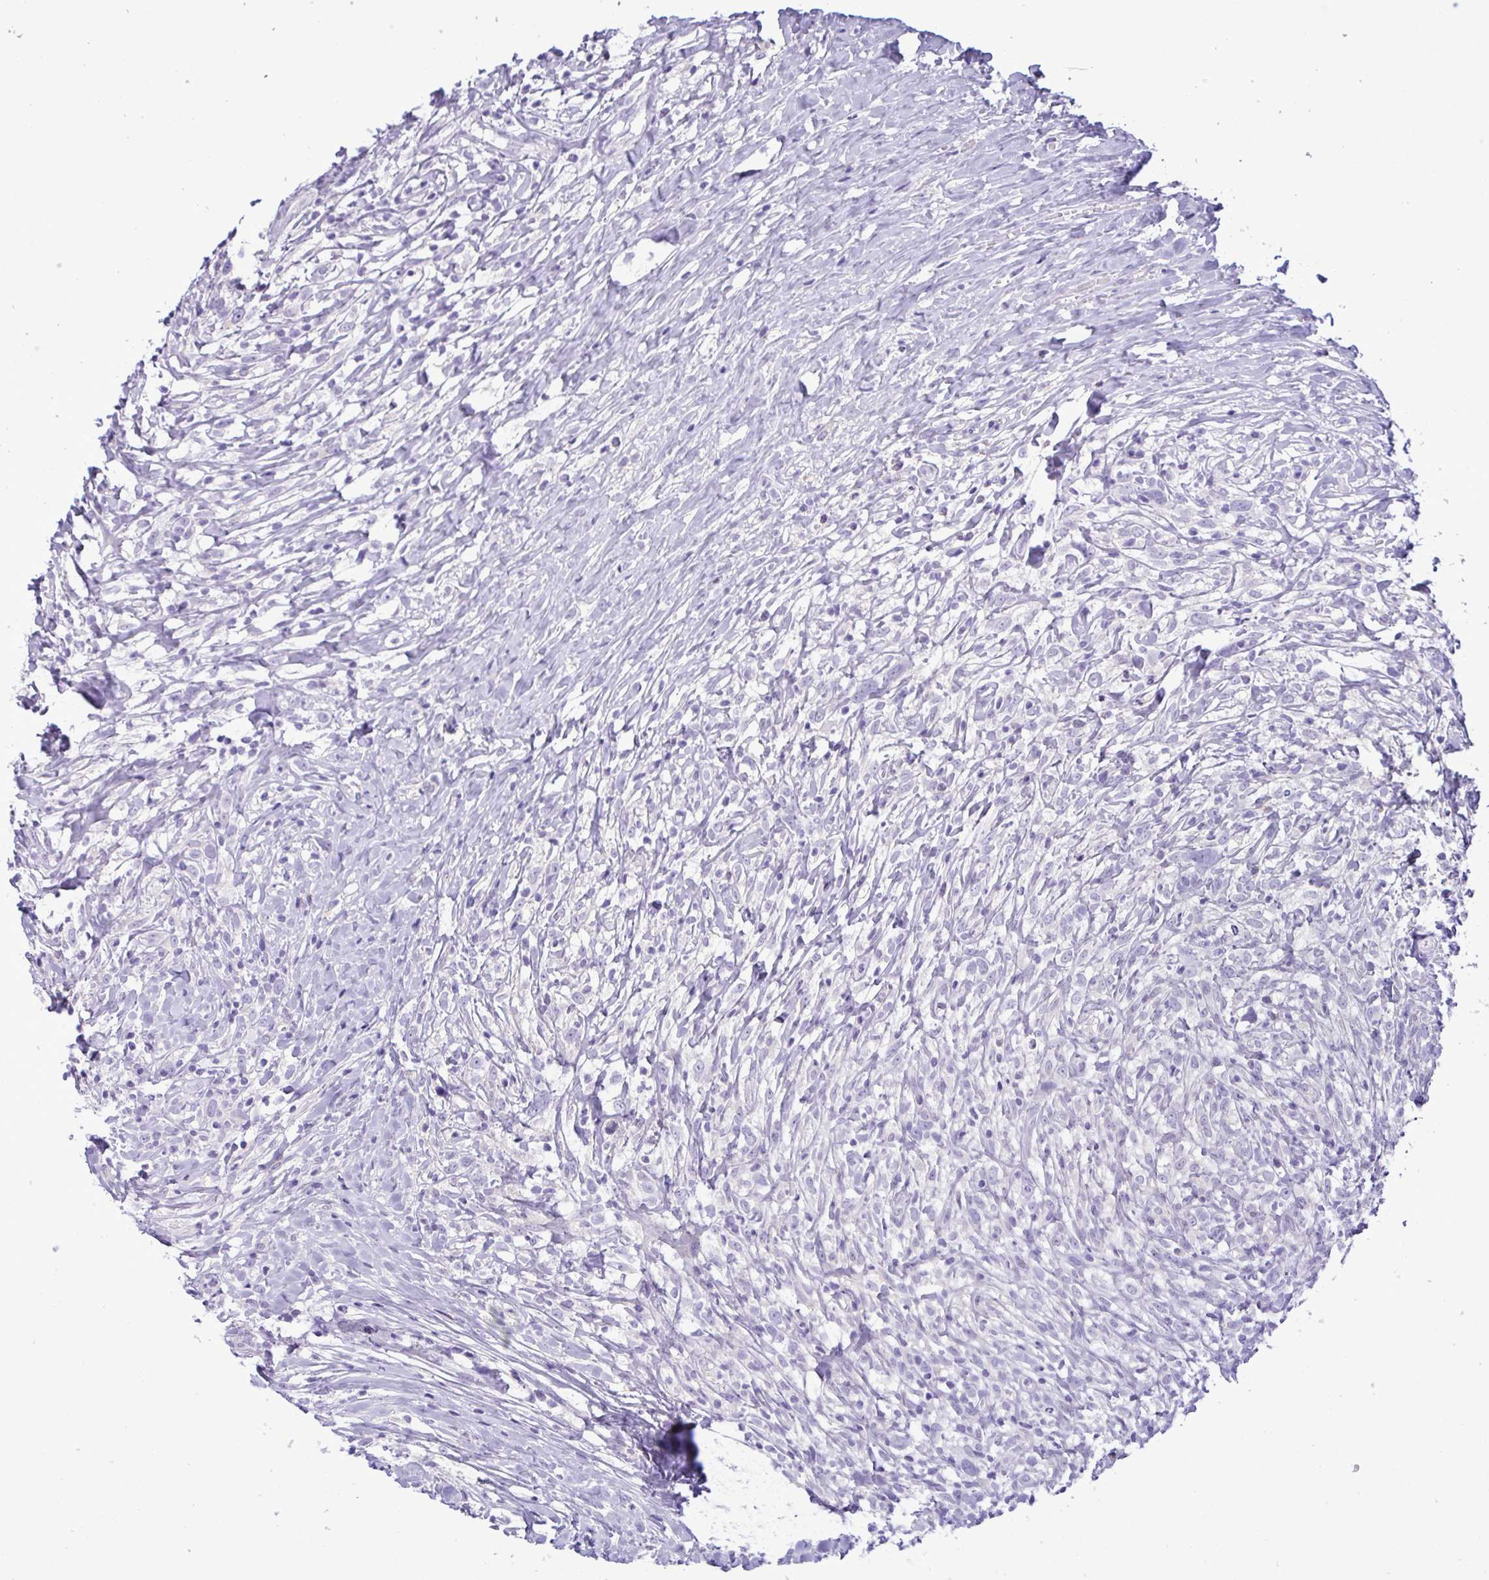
{"staining": {"intensity": "negative", "quantity": "none", "location": "none"}, "tissue": "lymphoma", "cell_type": "Tumor cells", "image_type": "cancer", "snomed": [{"axis": "morphology", "description": "Hodgkin's disease, NOS"}, {"axis": "topography", "description": "No Tissue"}], "caption": "DAB immunohistochemical staining of lymphoma displays no significant staining in tumor cells.", "gene": "SREBF1", "patient": {"sex": "female", "age": 21}}